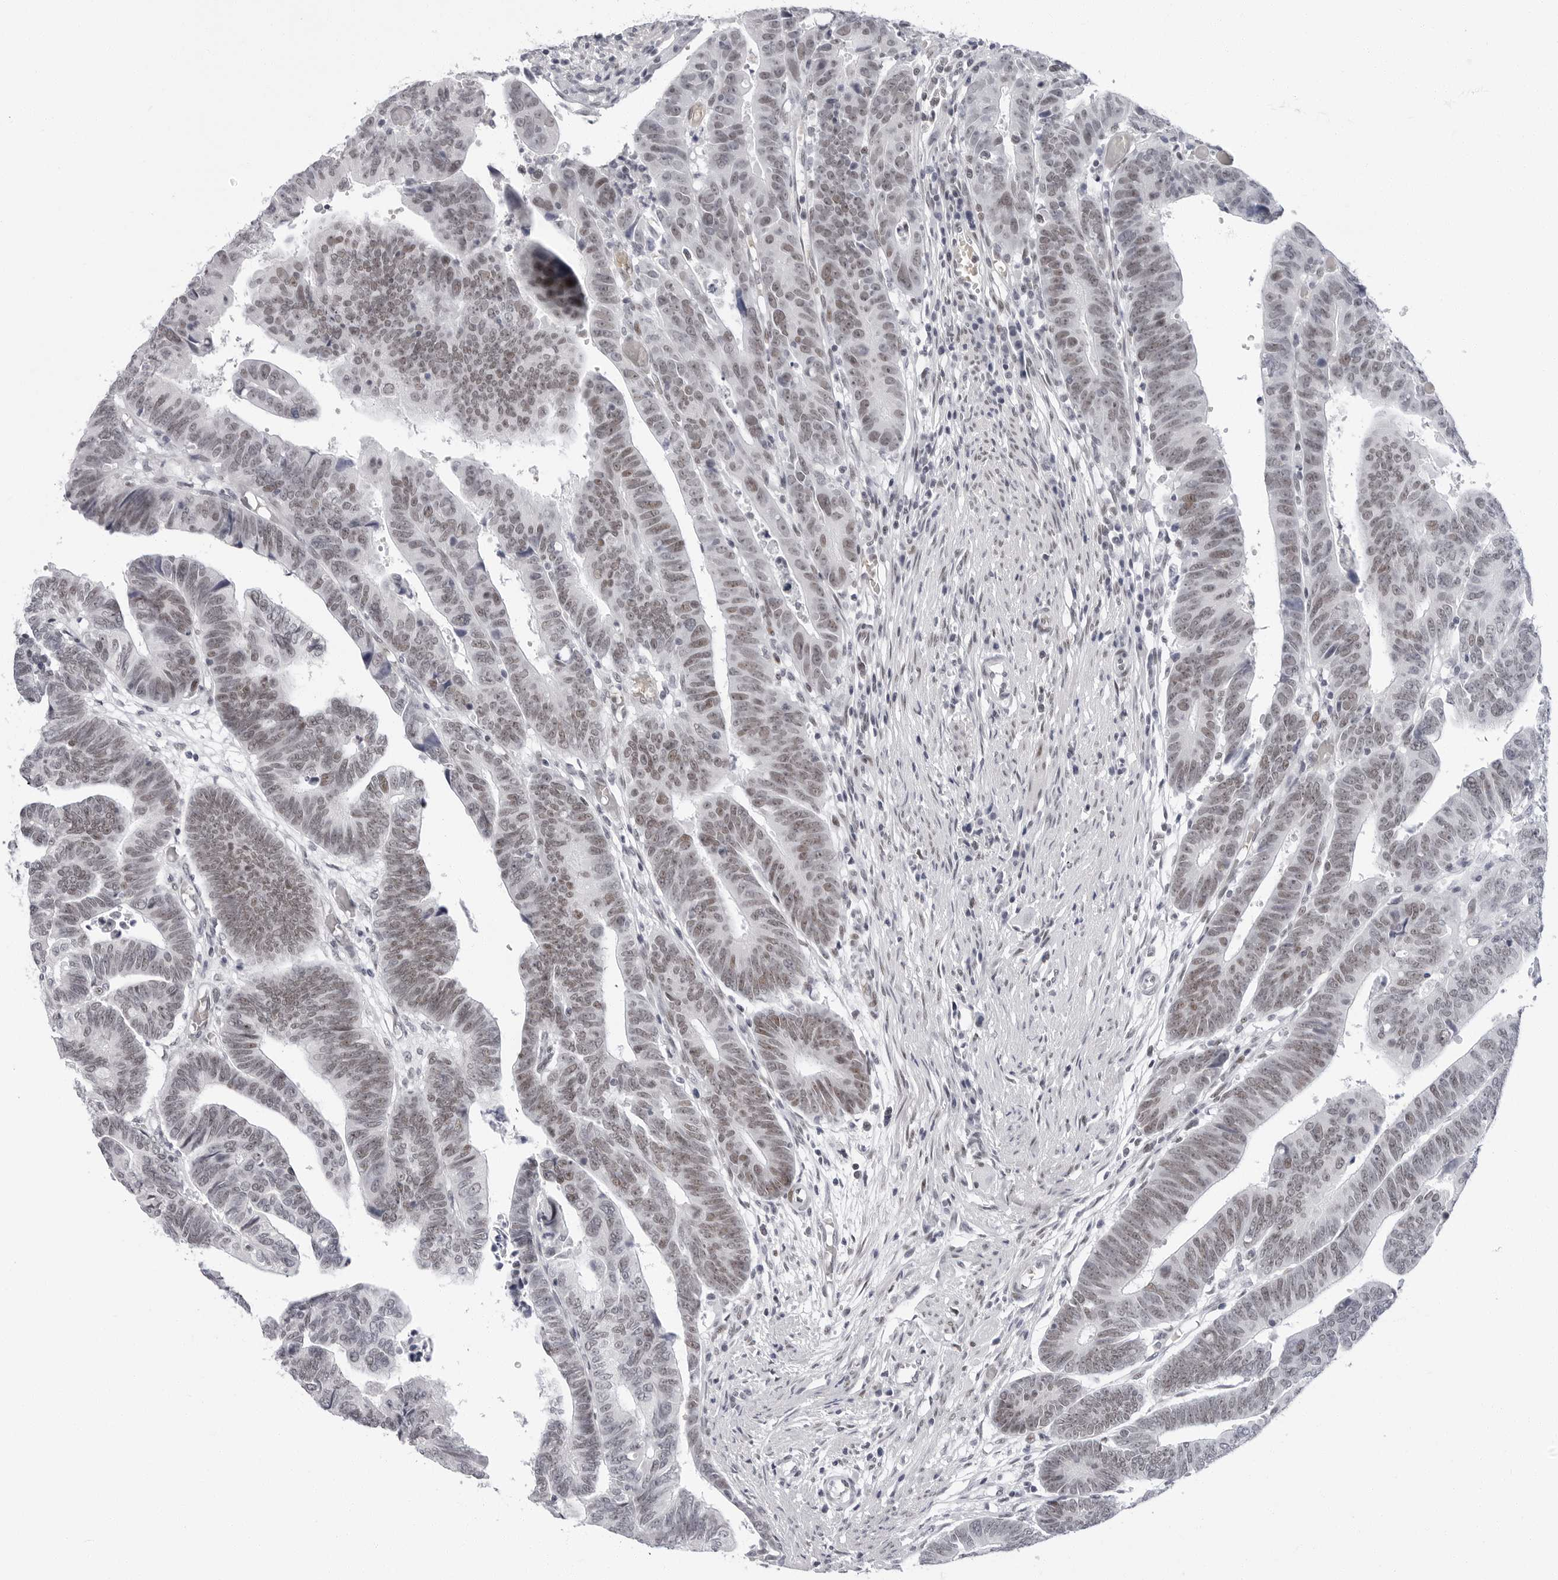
{"staining": {"intensity": "weak", "quantity": ">75%", "location": "nuclear"}, "tissue": "colorectal cancer", "cell_type": "Tumor cells", "image_type": "cancer", "snomed": [{"axis": "morphology", "description": "Adenocarcinoma, NOS"}, {"axis": "topography", "description": "Rectum"}], "caption": "A brown stain labels weak nuclear expression of a protein in colorectal adenocarcinoma tumor cells.", "gene": "VEZF1", "patient": {"sex": "female", "age": 65}}